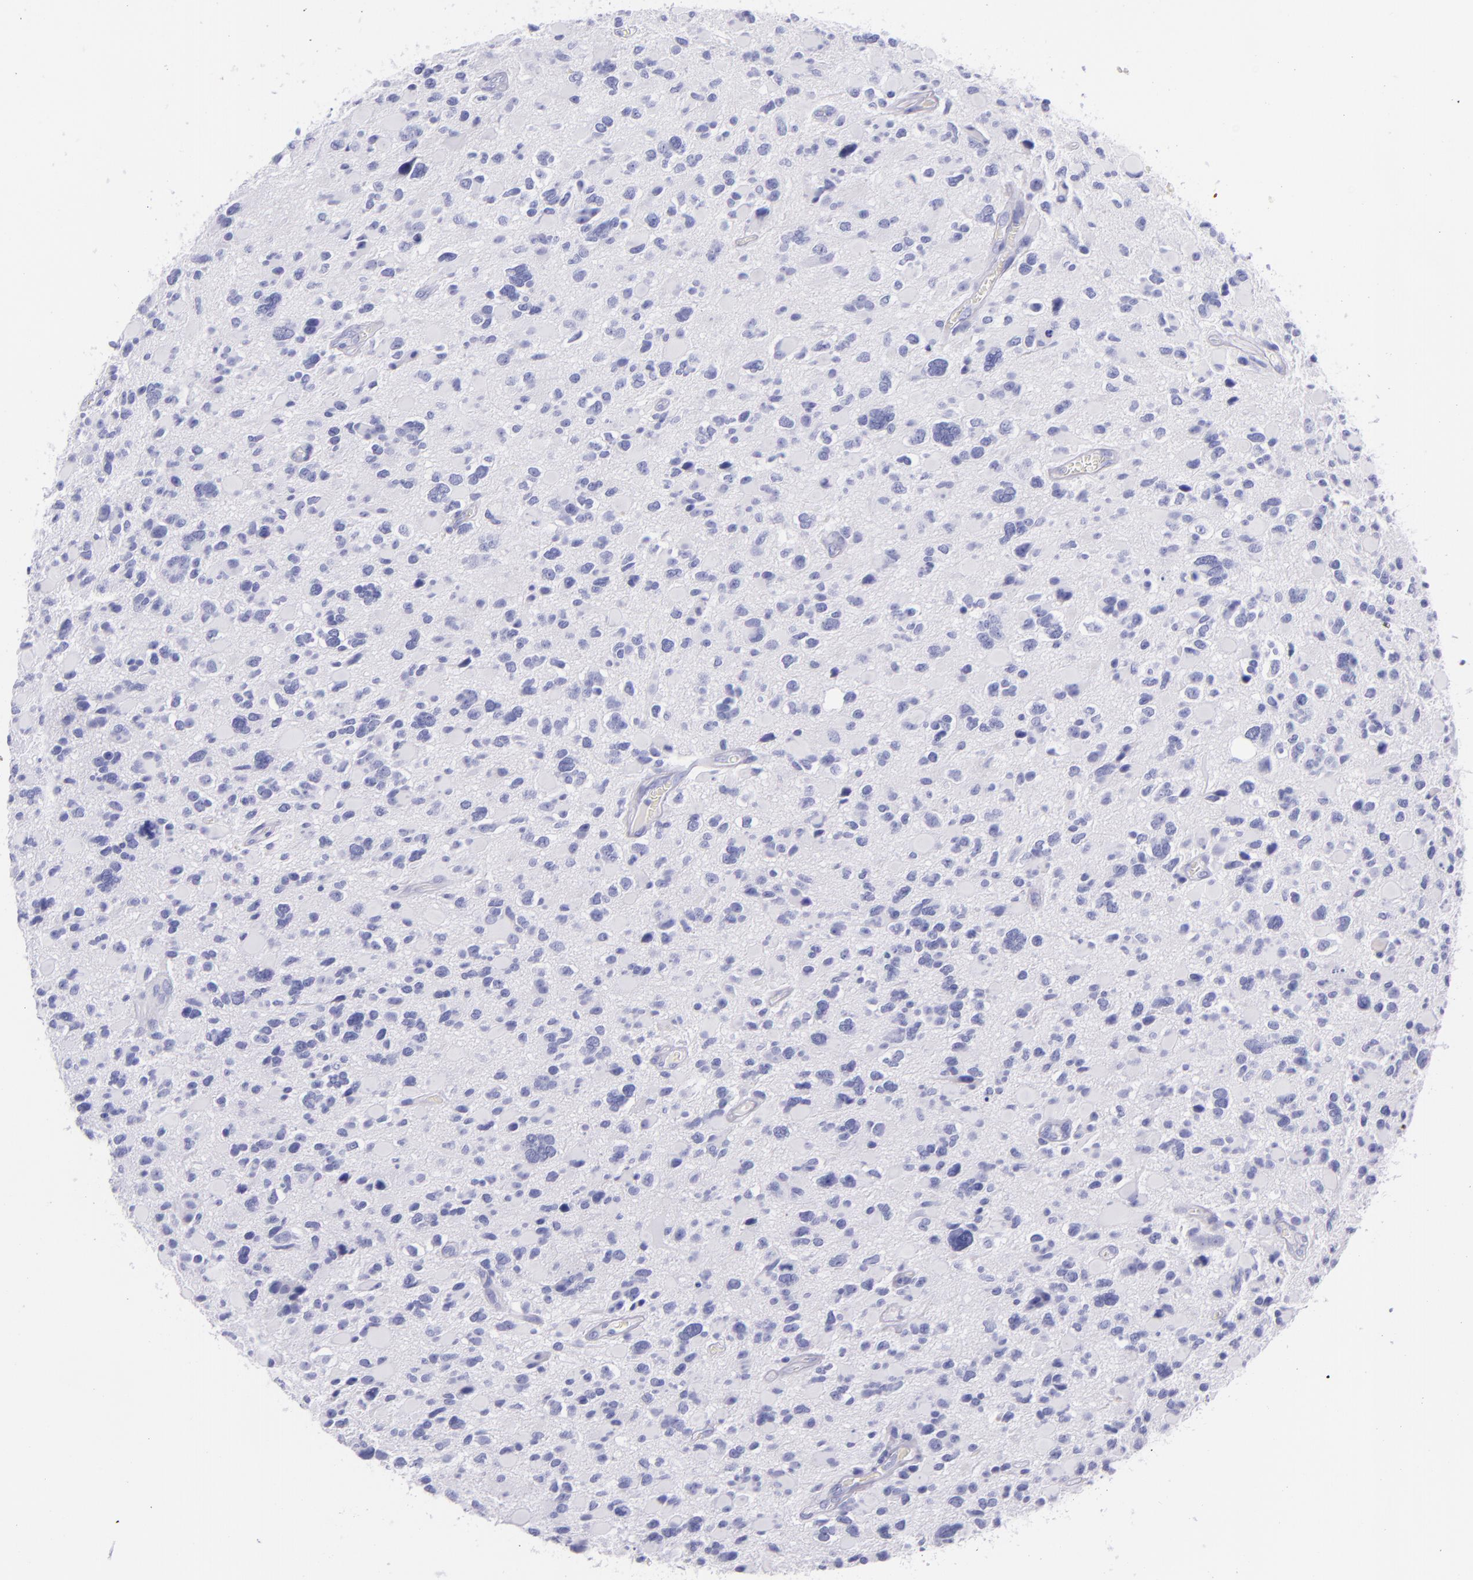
{"staining": {"intensity": "negative", "quantity": "none", "location": "none"}, "tissue": "glioma", "cell_type": "Tumor cells", "image_type": "cancer", "snomed": [{"axis": "morphology", "description": "Glioma, malignant, High grade"}, {"axis": "topography", "description": "Brain"}], "caption": "A photomicrograph of glioma stained for a protein displays no brown staining in tumor cells.", "gene": "SFTPB", "patient": {"sex": "female", "age": 37}}